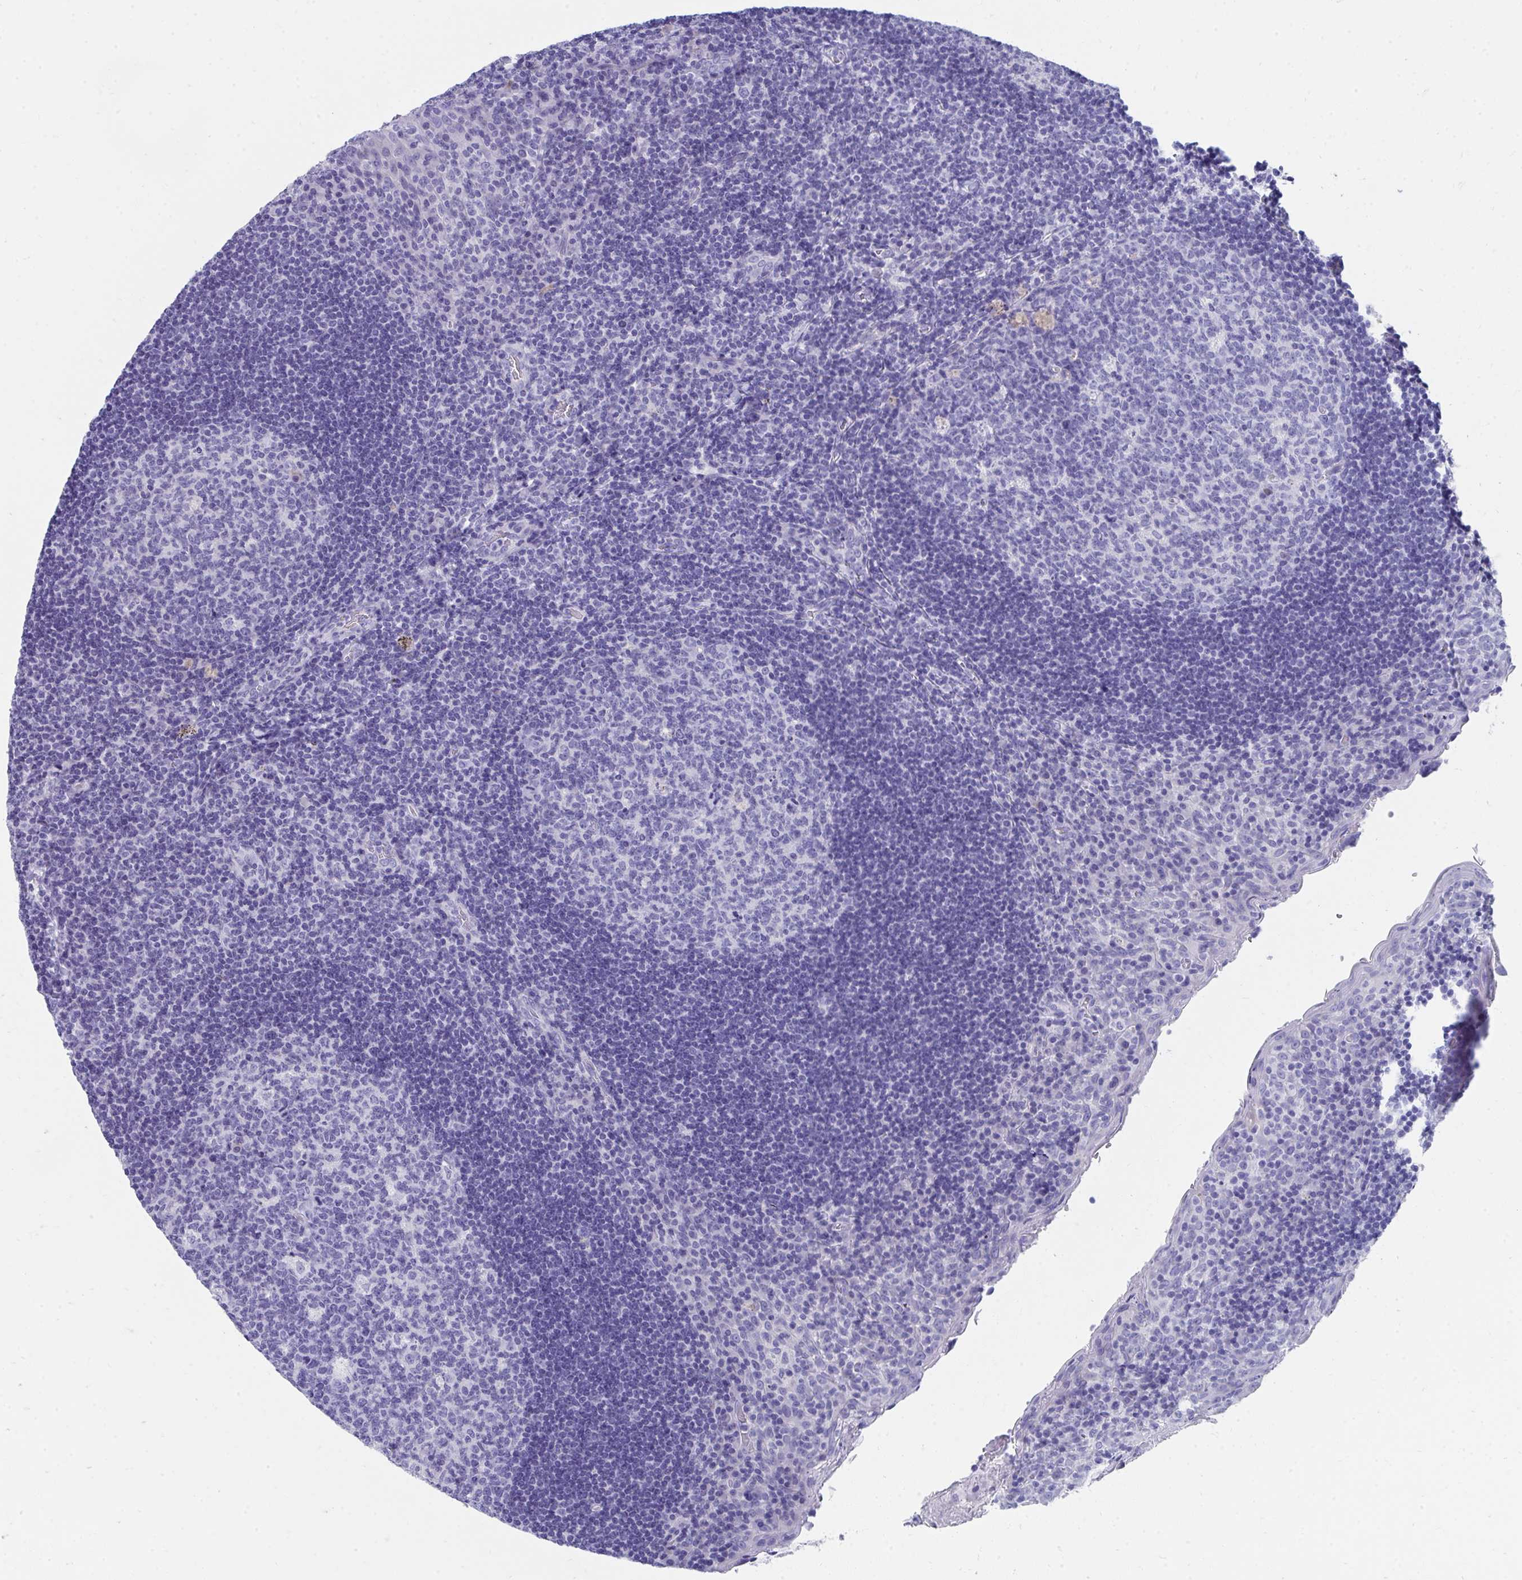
{"staining": {"intensity": "negative", "quantity": "none", "location": "none"}, "tissue": "tonsil", "cell_type": "Germinal center cells", "image_type": "normal", "snomed": [{"axis": "morphology", "description": "Normal tissue, NOS"}, {"axis": "topography", "description": "Tonsil"}], "caption": "The IHC image has no significant expression in germinal center cells of tonsil. (DAB (3,3'-diaminobenzidine) immunohistochemistry (IHC) with hematoxylin counter stain).", "gene": "HGD", "patient": {"sex": "male", "age": 17}}